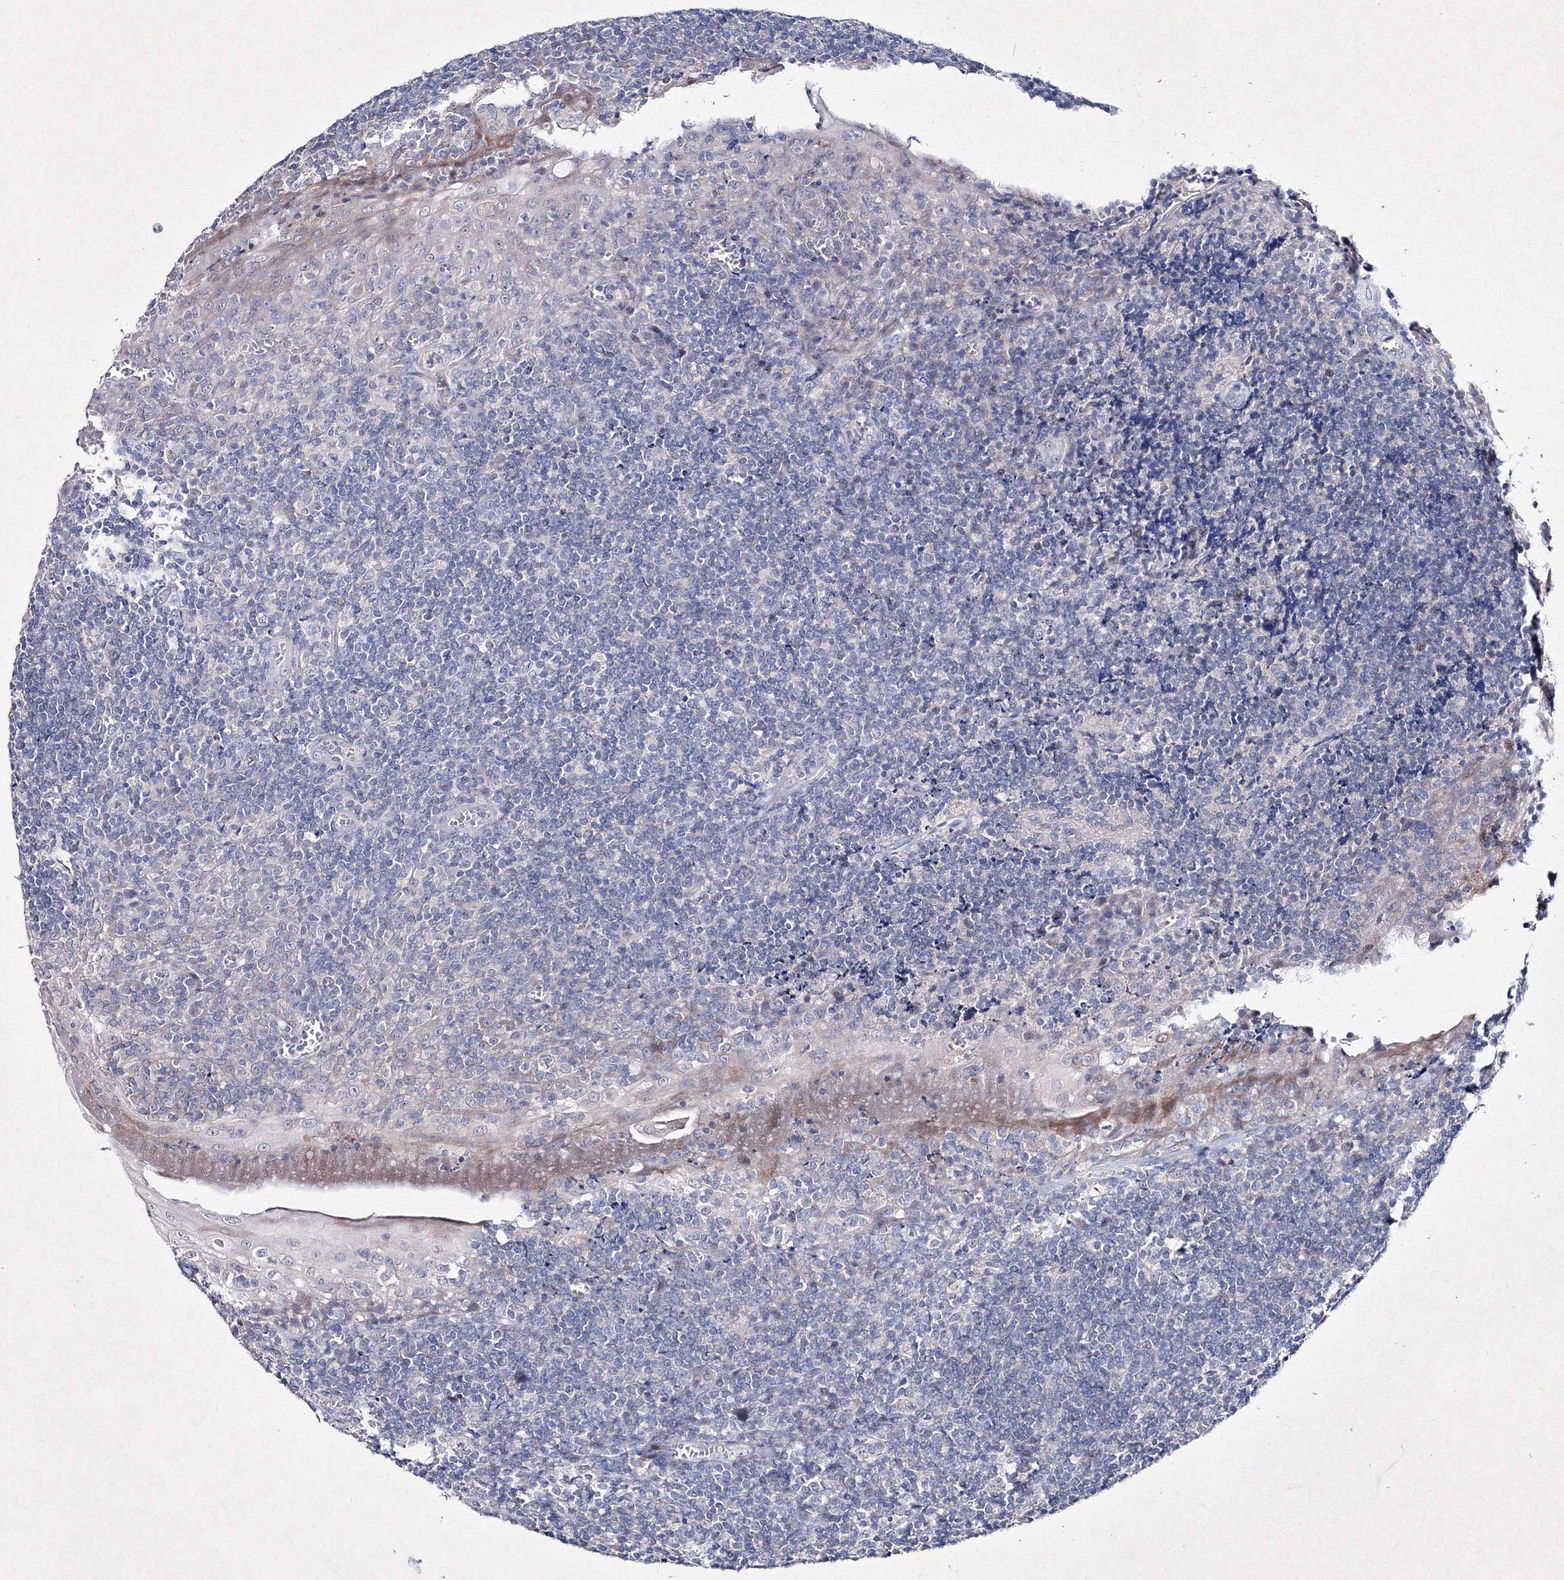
{"staining": {"intensity": "negative", "quantity": "none", "location": "none"}, "tissue": "tonsil", "cell_type": "Germinal center cells", "image_type": "normal", "snomed": [{"axis": "morphology", "description": "Normal tissue, NOS"}, {"axis": "topography", "description": "Tonsil"}], "caption": "Immunohistochemistry (IHC) of benign tonsil reveals no expression in germinal center cells.", "gene": "SMIM29", "patient": {"sex": "male", "age": 37}}